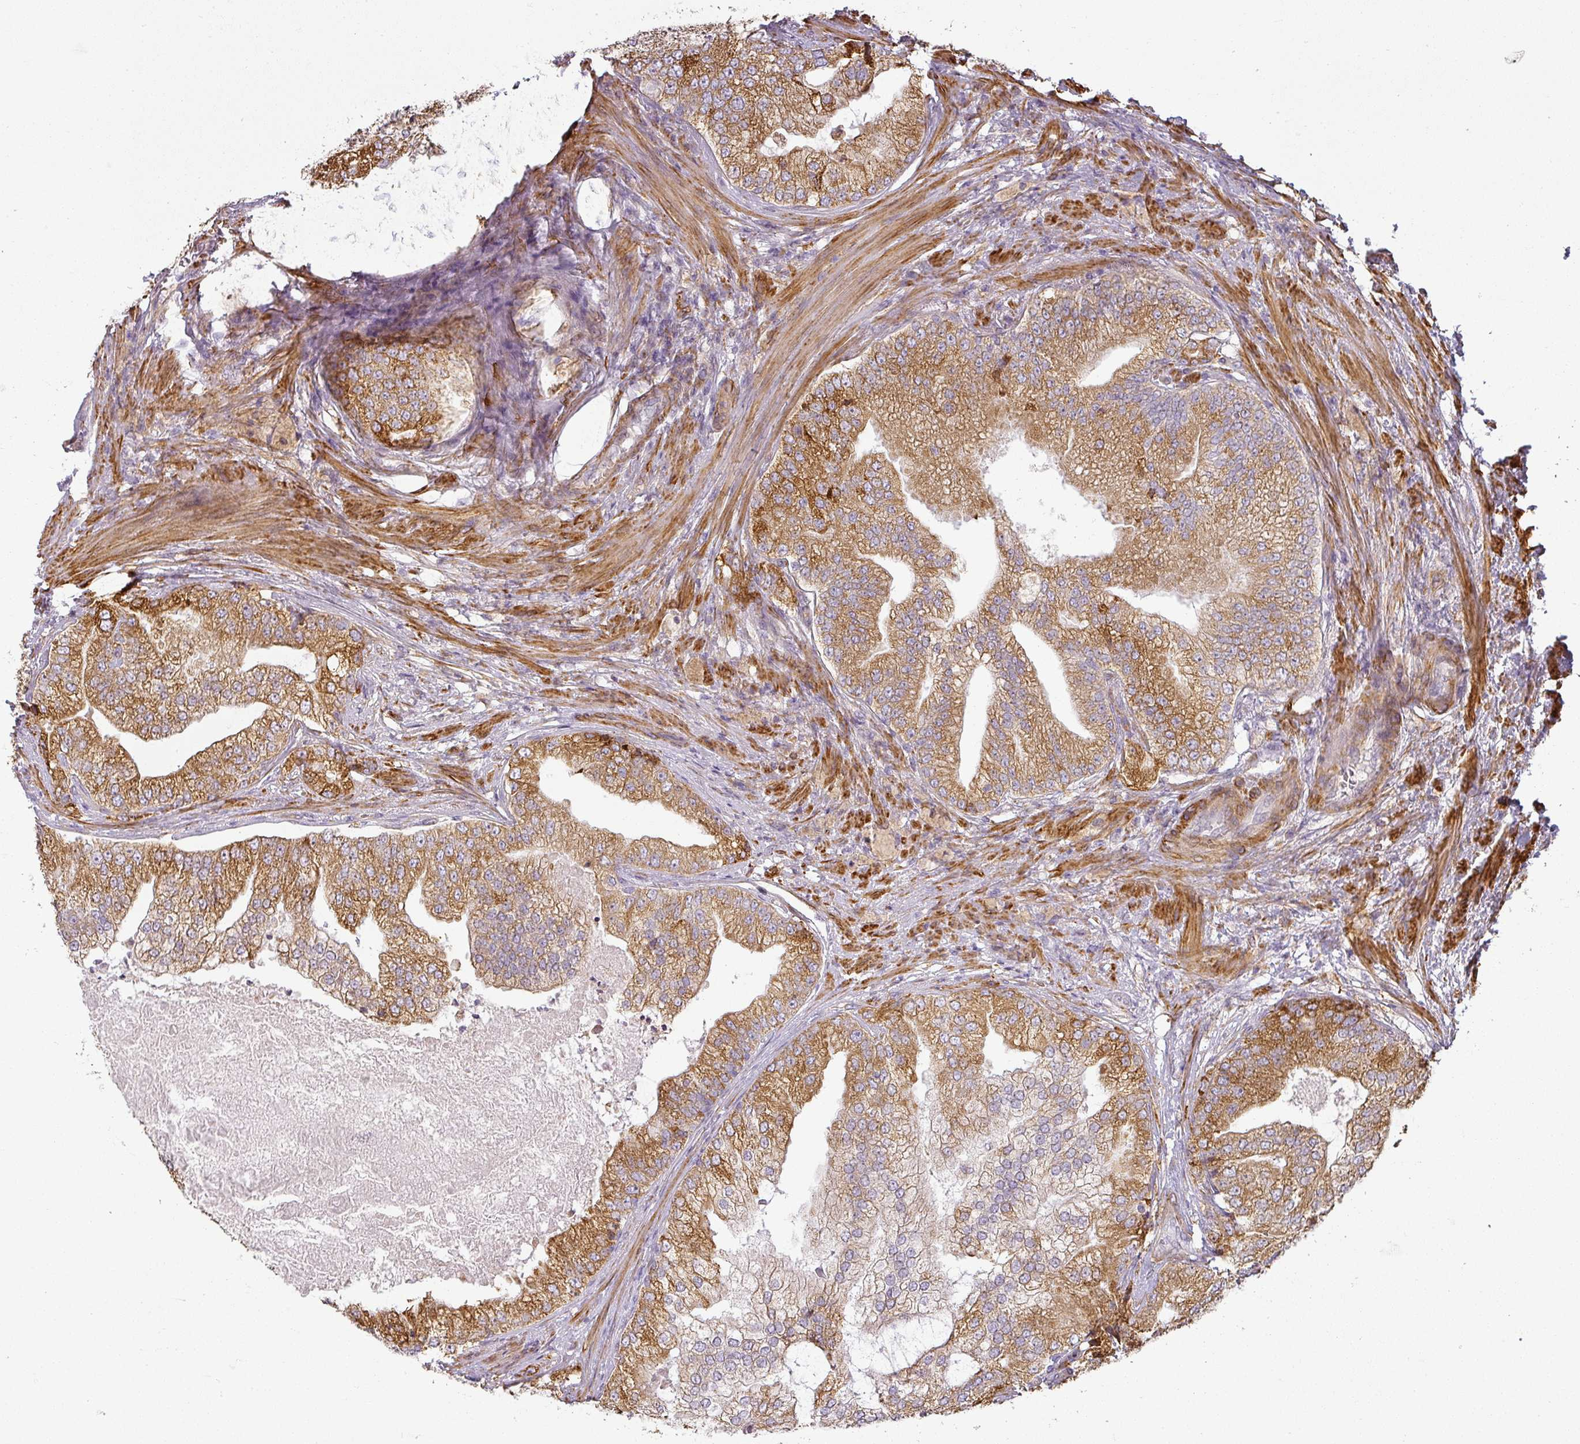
{"staining": {"intensity": "moderate", "quantity": ">75%", "location": "cytoplasmic/membranous"}, "tissue": "prostate cancer", "cell_type": "Tumor cells", "image_type": "cancer", "snomed": [{"axis": "morphology", "description": "Adenocarcinoma, High grade"}, {"axis": "topography", "description": "Prostate"}], "caption": "The immunohistochemical stain highlights moderate cytoplasmic/membranous expression in tumor cells of prostate cancer (high-grade adenocarcinoma) tissue.", "gene": "CCDC144A", "patient": {"sex": "male", "age": 70}}